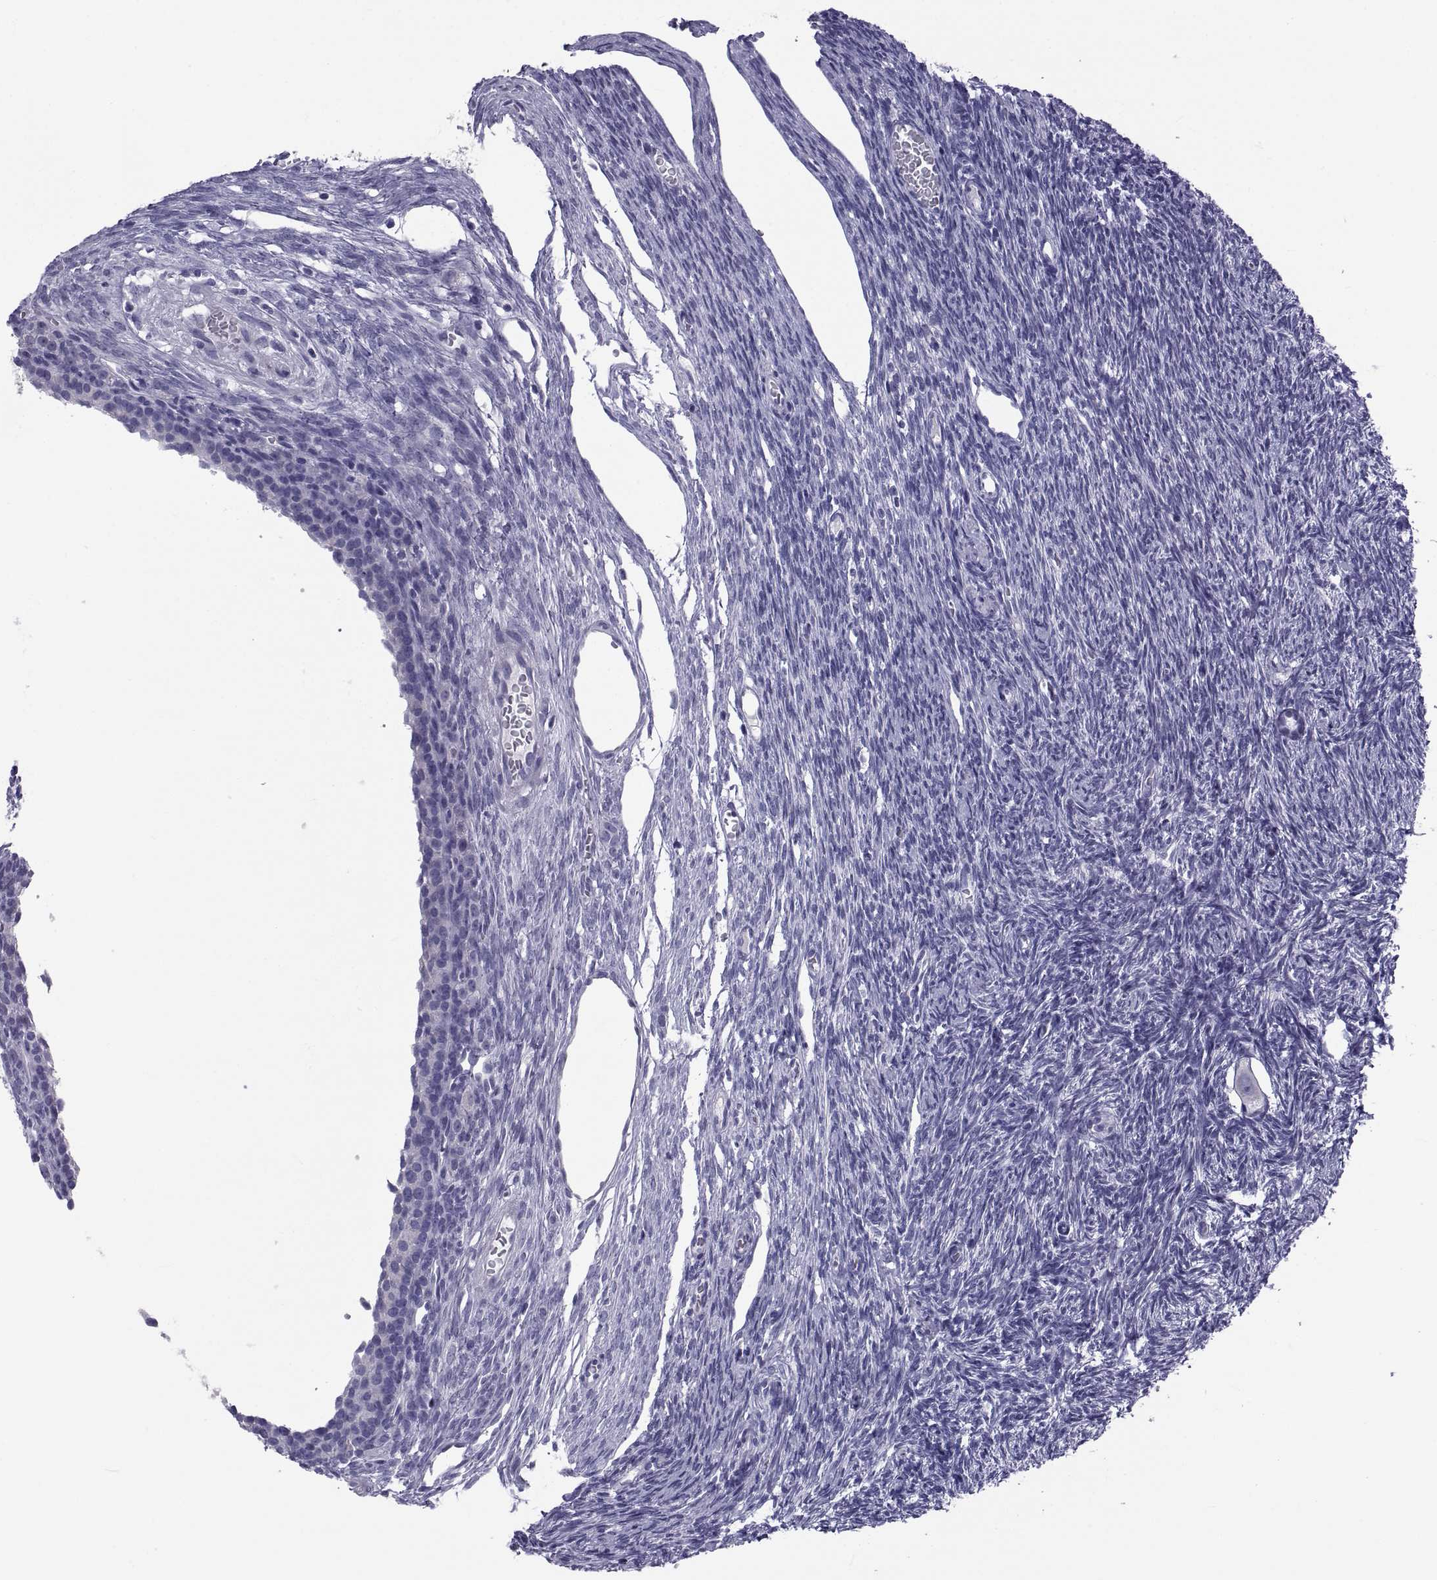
{"staining": {"intensity": "negative", "quantity": "none", "location": "none"}, "tissue": "ovary", "cell_type": "Follicle cells", "image_type": "normal", "snomed": [{"axis": "morphology", "description": "Normal tissue, NOS"}, {"axis": "topography", "description": "Ovary"}], "caption": "There is no significant expression in follicle cells of ovary. The staining is performed using DAB brown chromogen with nuclei counter-stained in using hematoxylin.", "gene": "NPTX2", "patient": {"sex": "female", "age": 27}}